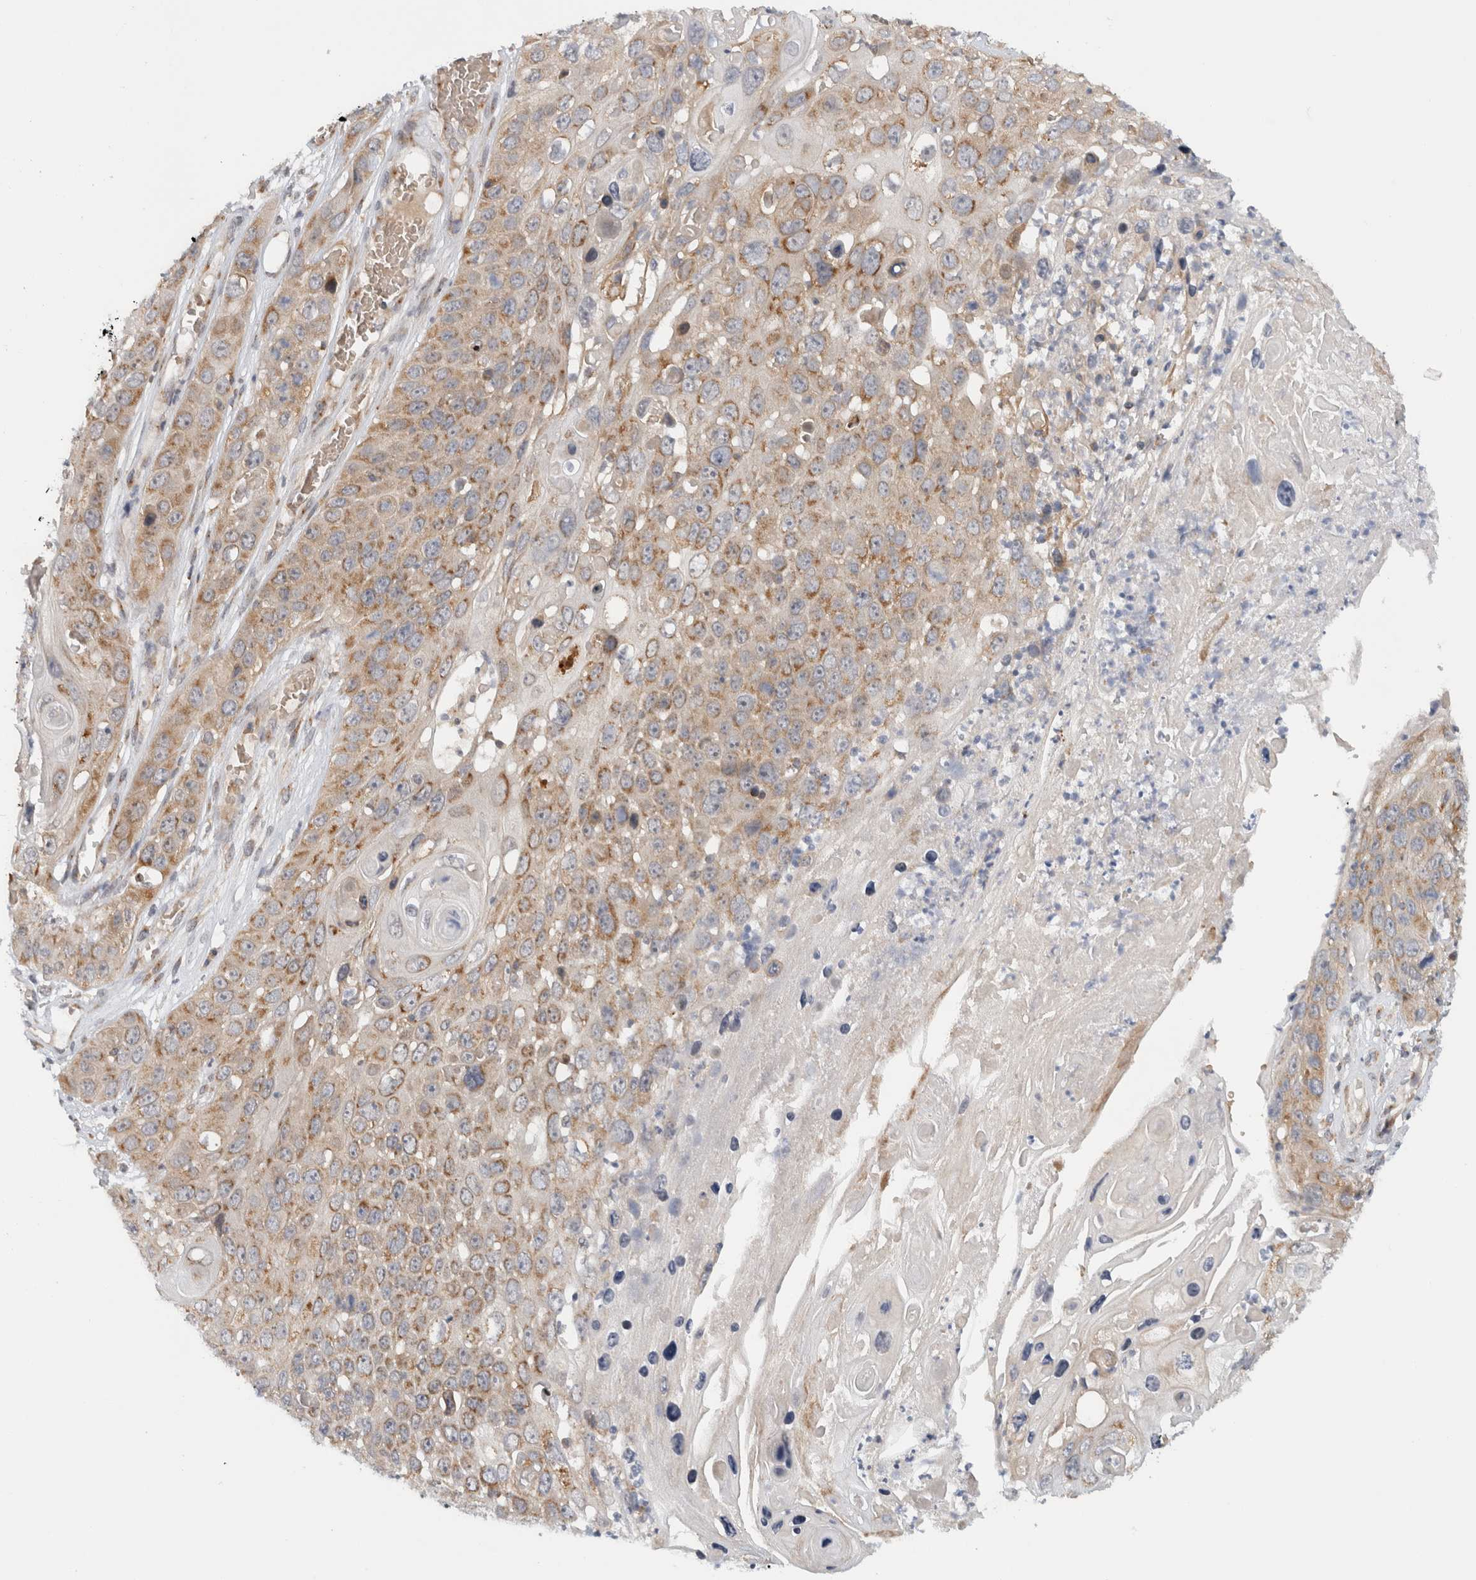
{"staining": {"intensity": "moderate", "quantity": ">75%", "location": "cytoplasmic/membranous"}, "tissue": "skin cancer", "cell_type": "Tumor cells", "image_type": "cancer", "snomed": [{"axis": "morphology", "description": "Squamous cell carcinoma, NOS"}, {"axis": "topography", "description": "Skin"}], "caption": "Skin cancer (squamous cell carcinoma) was stained to show a protein in brown. There is medium levels of moderate cytoplasmic/membranous staining in approximately >75% of tumor cells. Nuclei are stained in blue.", "gene": "CMC2", "patient": {"sex": "male", "age": 55}}